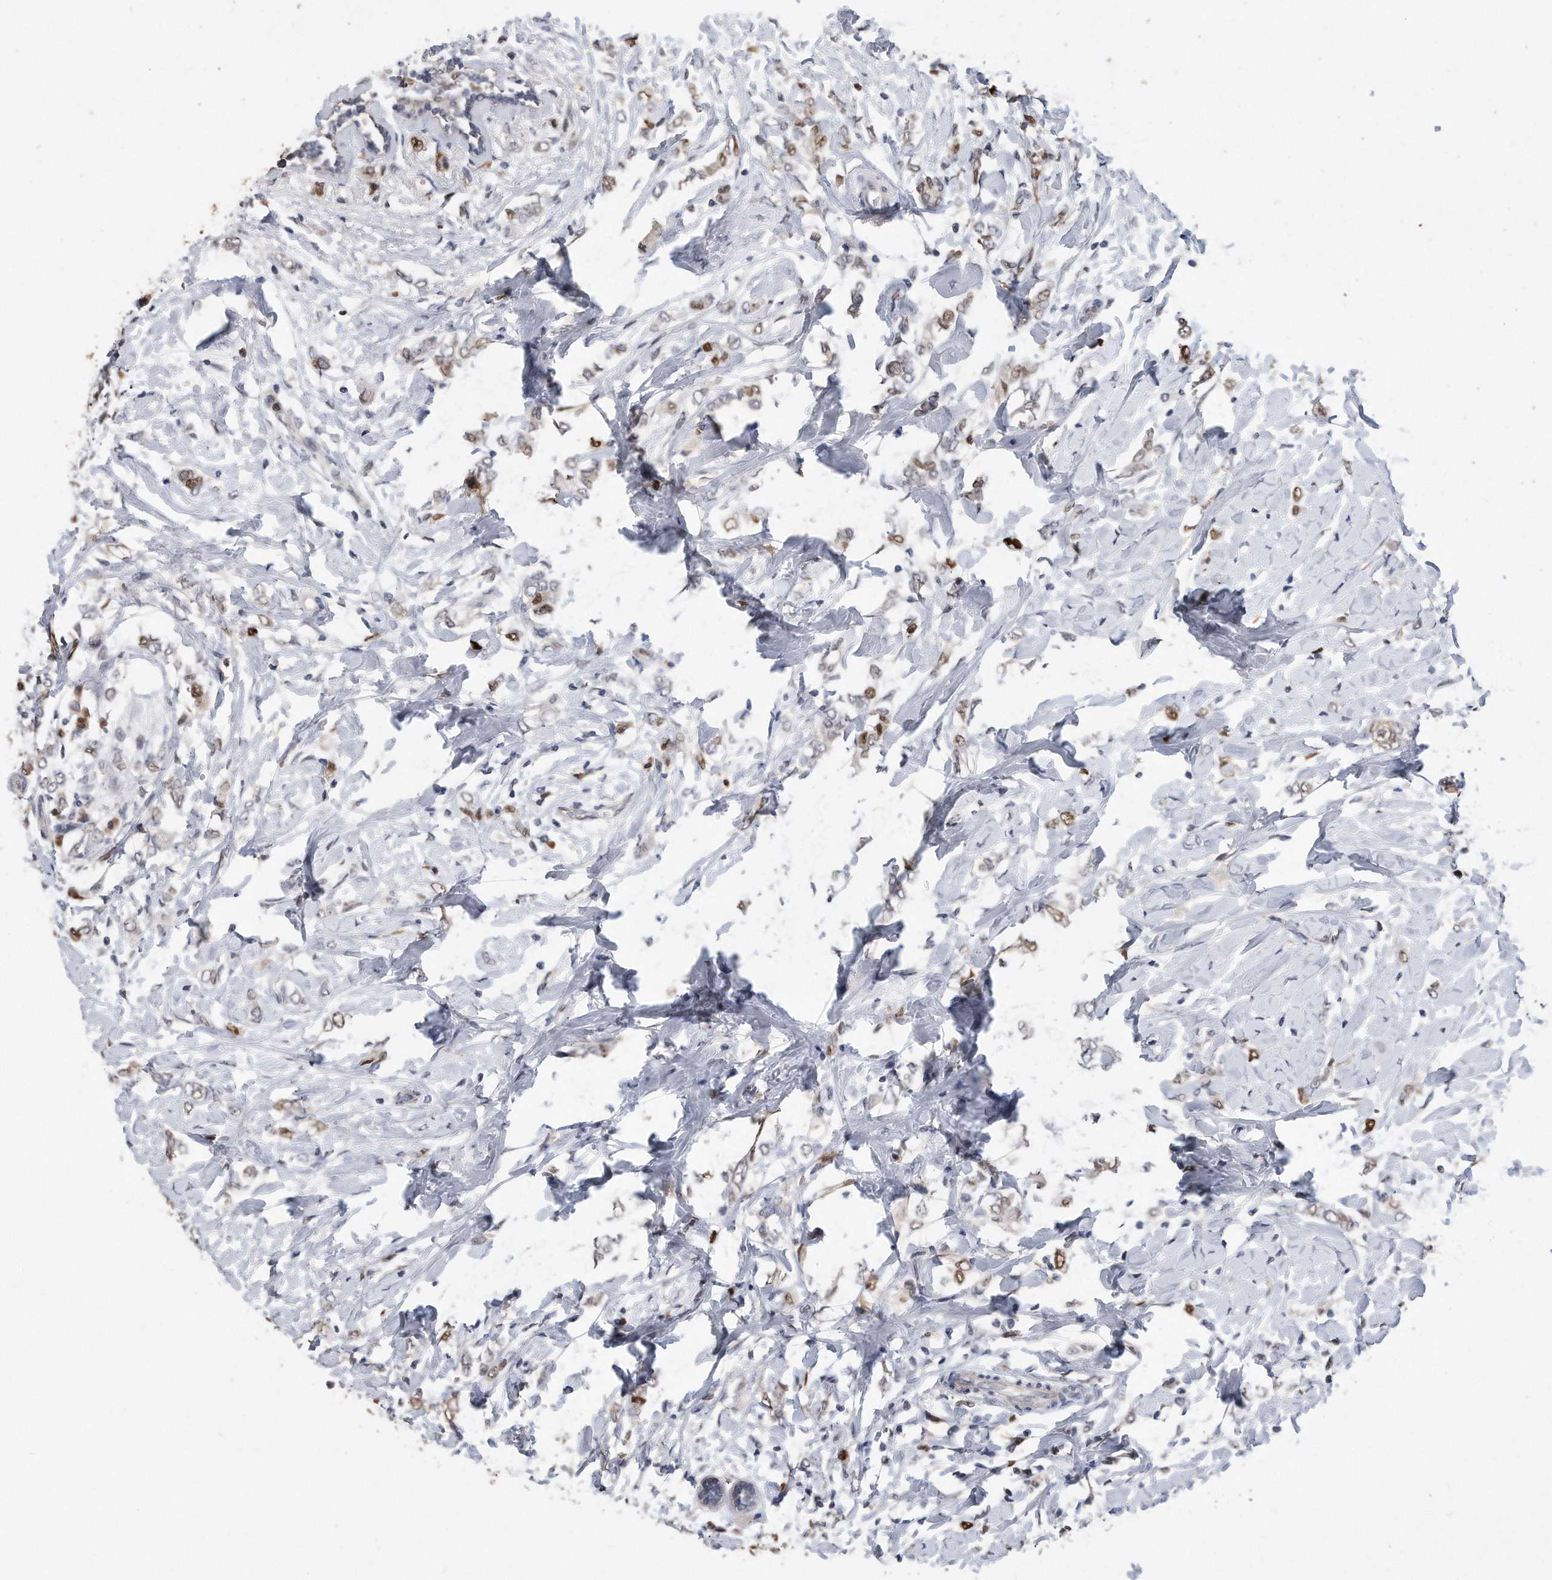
{"staining": {"intensity": "moderate", "quantity": ">75%", "location": "nuclear"}, "tissue": "breast cancer", "cell_type": "Tumor cells", "image_type": "cancer", "snomed": [{"axis": "morphology", "description": "Normal tissue, NOS"}, {"axis": "morphology", "description": "Lobular carcinoma"}, {"axis": "topography", "description": "Breast"}], "caption": "This is a micrograph of immunohistochemistry staining of breast lobular carcinoma, which shows moderate staining in the nuclear of tumor cells.", "gene": "PCNA", "patient": {"sex": "female", "age": 47}}